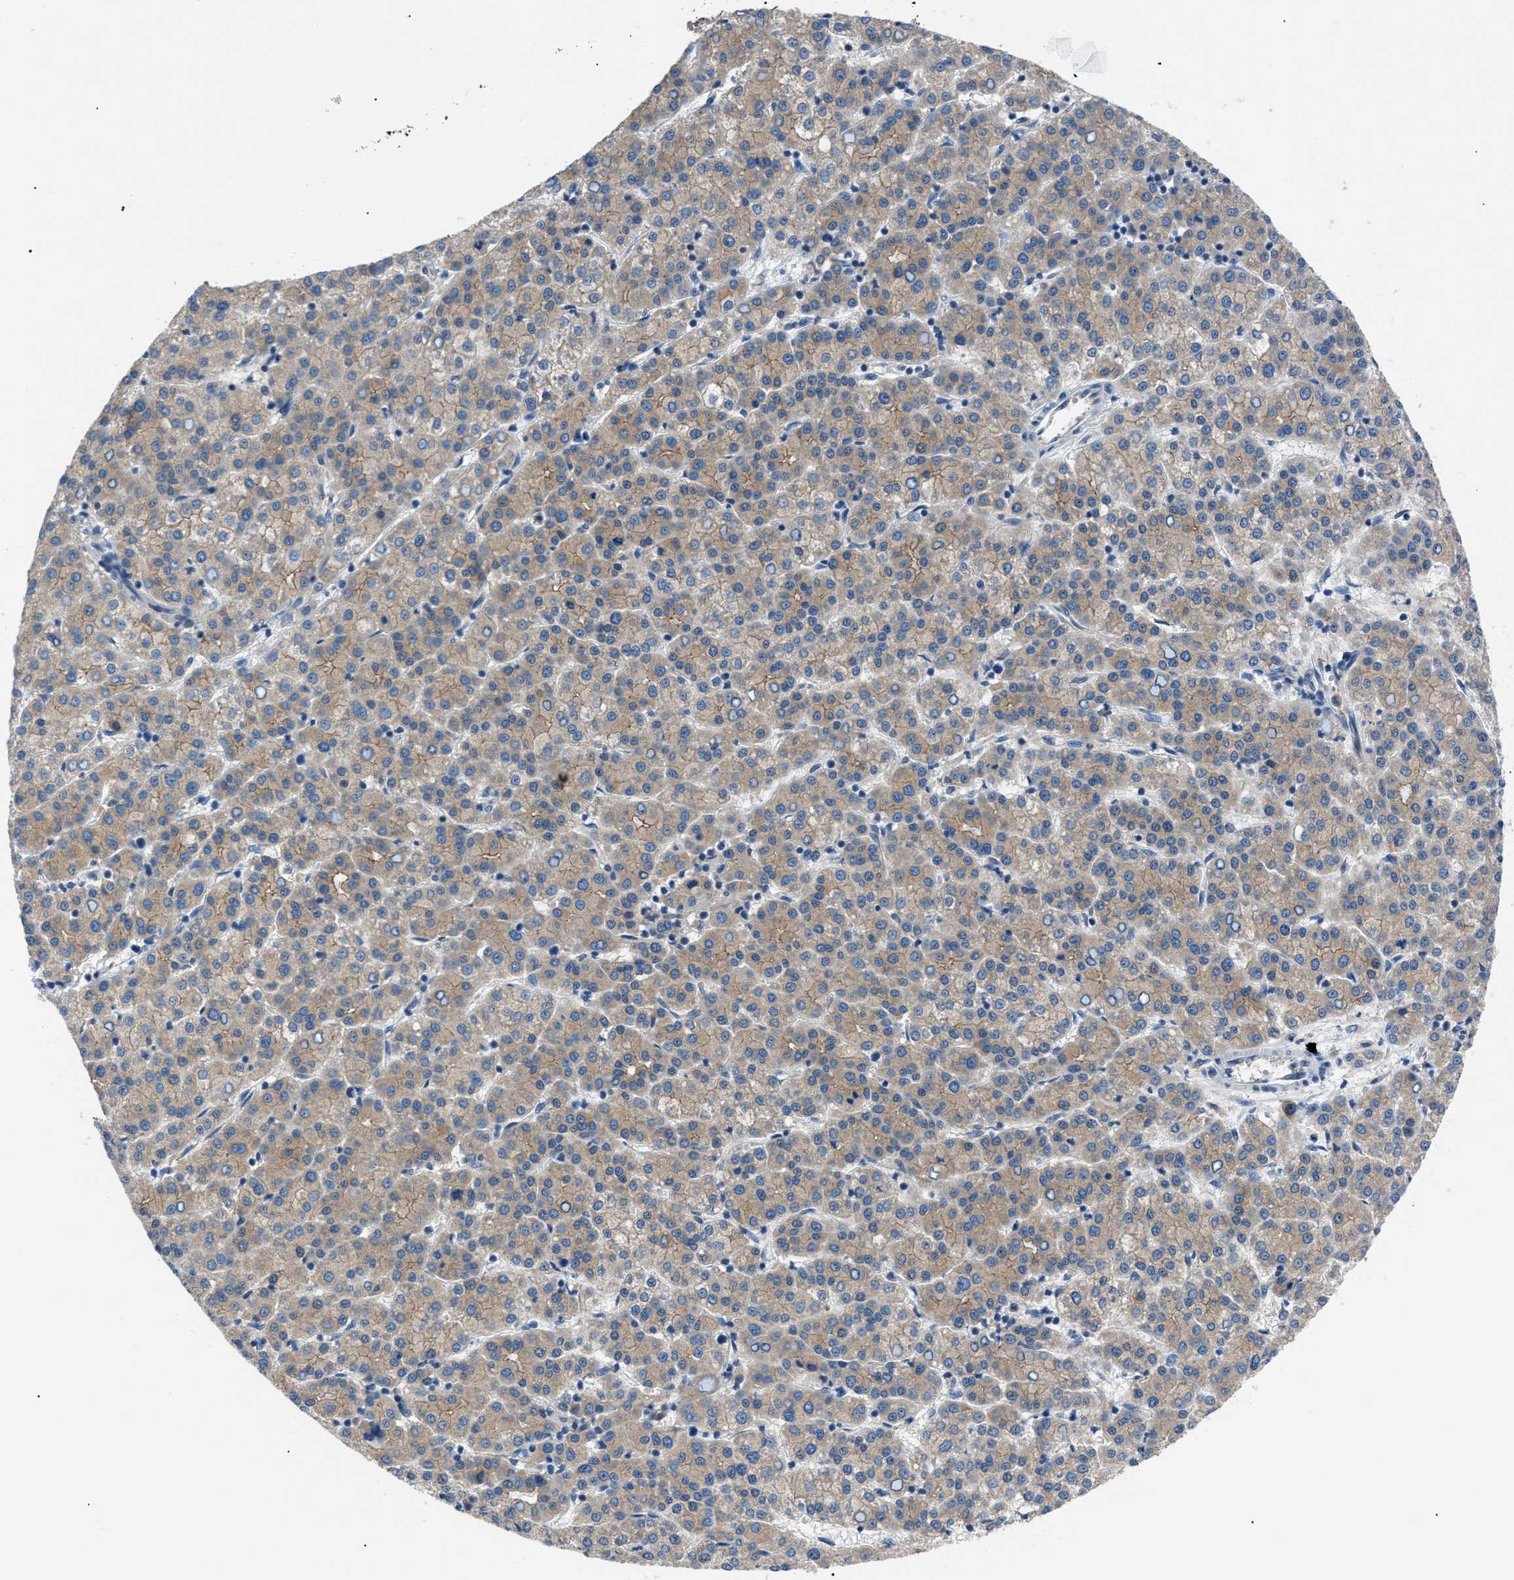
{"staining": {"intensity": "moderate", "quantity": ">75%", "location": "cytoplasmic/membranous"}, "tissue": "liver cancer", "cell_type": "Tumor cells", "image_type": "cancer", "snomed": [{"axis": "morphology", "description": "Carcinoma, Hepatocellular, NOS"}, {"axis": "topography", "description": "Liver"}], "caption": "Moderate cytoplasmic/membranous protein staining is present in about >75% of tumor cells in liver hepatocellular carcinoma.", "gene": "ZDHHC24", "patient": {"sex": "female", "age": 58}}